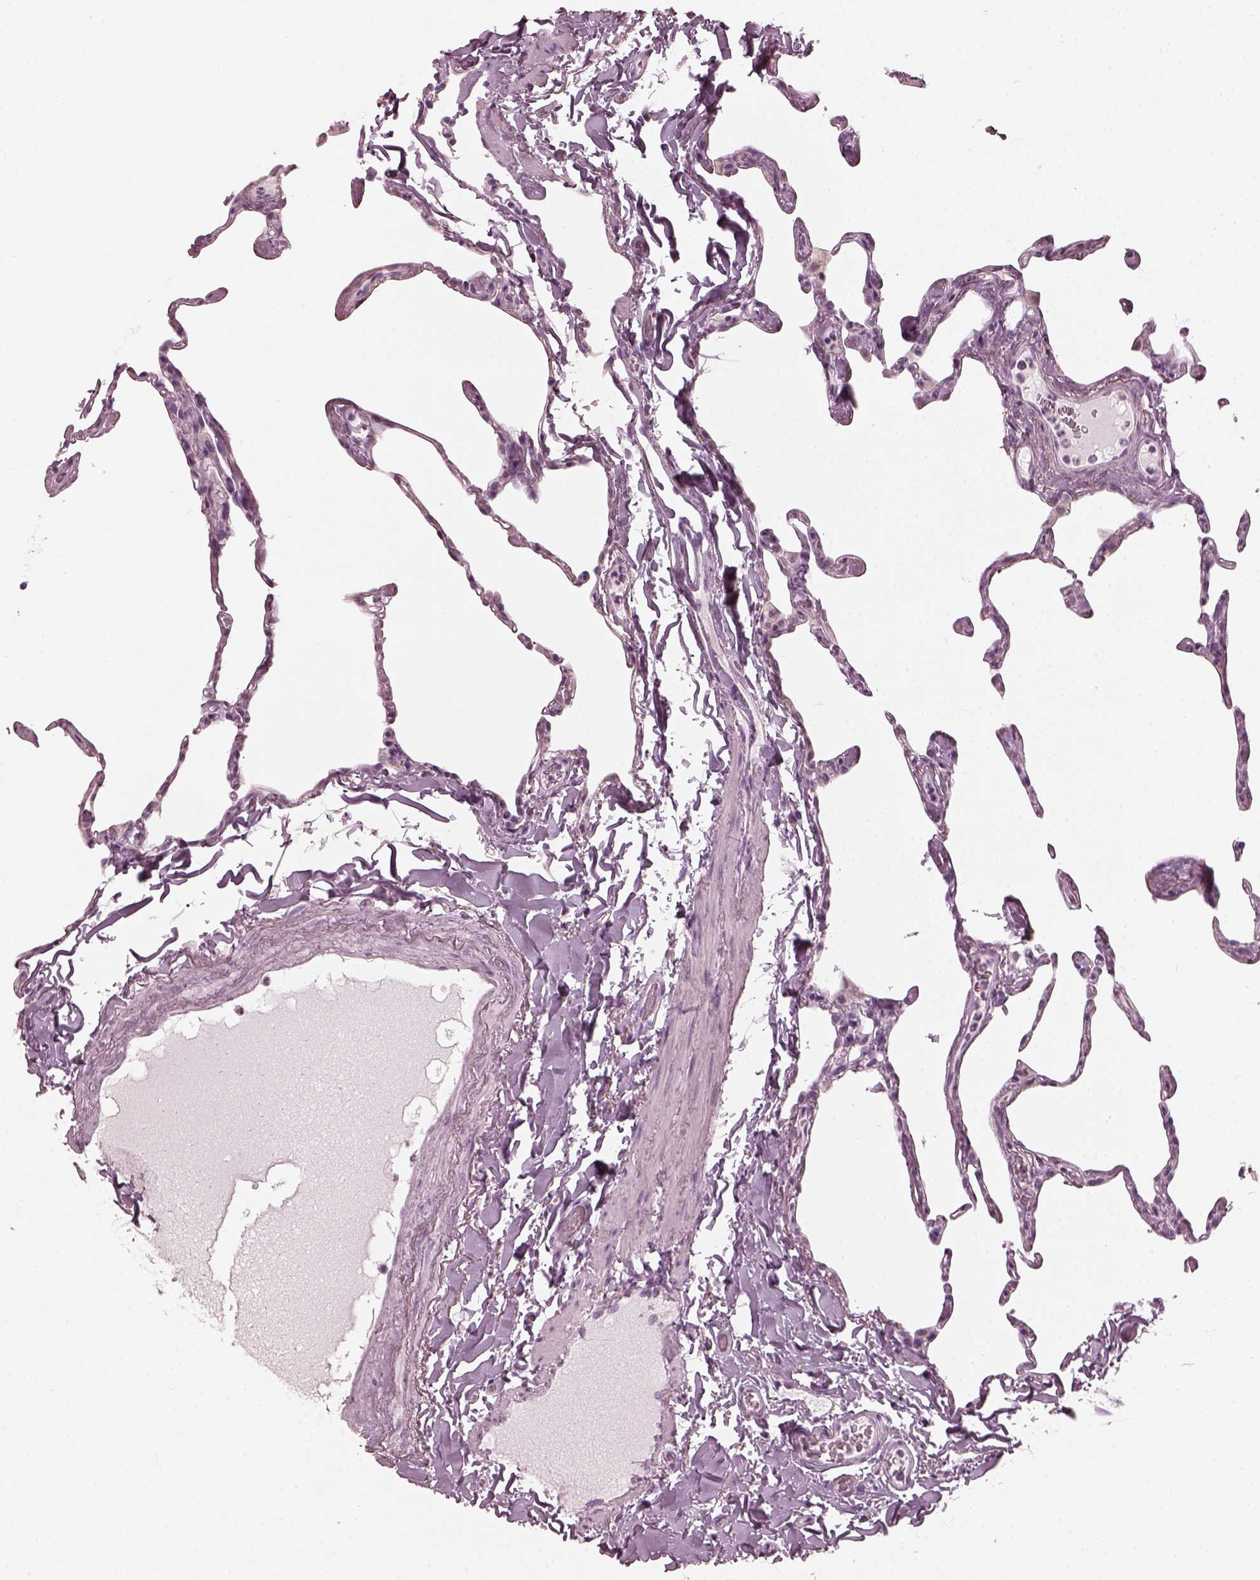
{"staining": {"intensity": "negative", "quantity": "none", "location": "none"}, "tissue": "lung", "cell_type": "Alveolar cells", "image_type": "normal", "snomed": [{"axis": "morphology", "description": "Normal tissue, NOS"}, {"axis": "topography", "description": "Lung"}], "caption": "Immunohistochemical staining of normal human lung exhibits no significant positivity in alveolar cells.", "gene": "SAXO2", "patient": {"sex": "male", "age": 65}}